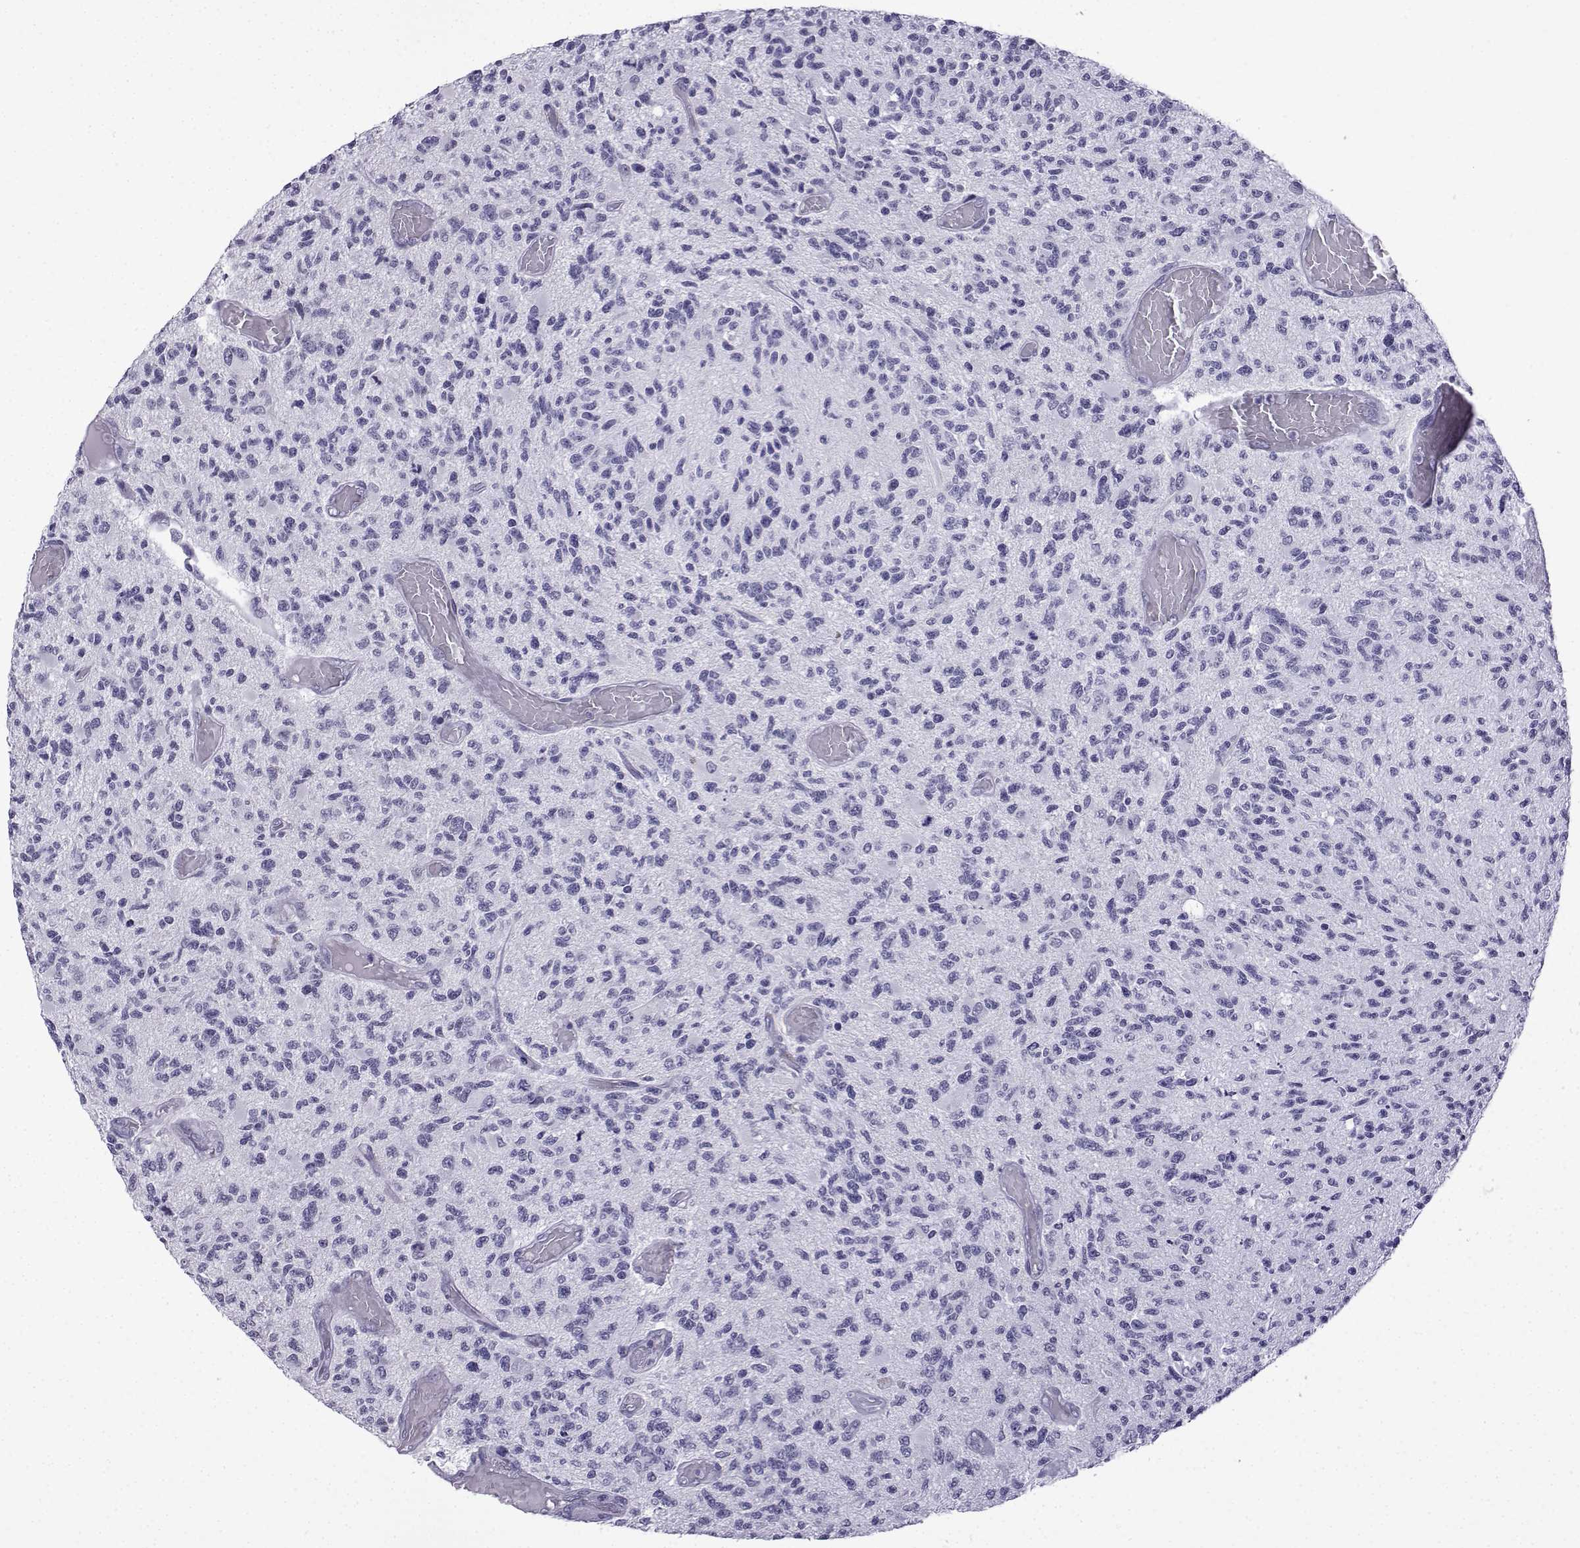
{"staining": {"intensity": "negative", "quantity": "none", "location": "none"}, "tissue": "glioma", "cell_type": "Tumor cells", "image_type": "cancer", "snomed": [{"axis": "morphology", "description": "Glioma, malignant, High grade"}, {"axis": "topography", "description": "Brain"}], "caption": "Immunohistochemistry (IHC) of glioma demonstrates no expression in tumor cells. Nuclei are stained in blue.", "gene": "MRGBP", "patient": {"sex": "female", "age": 63}}